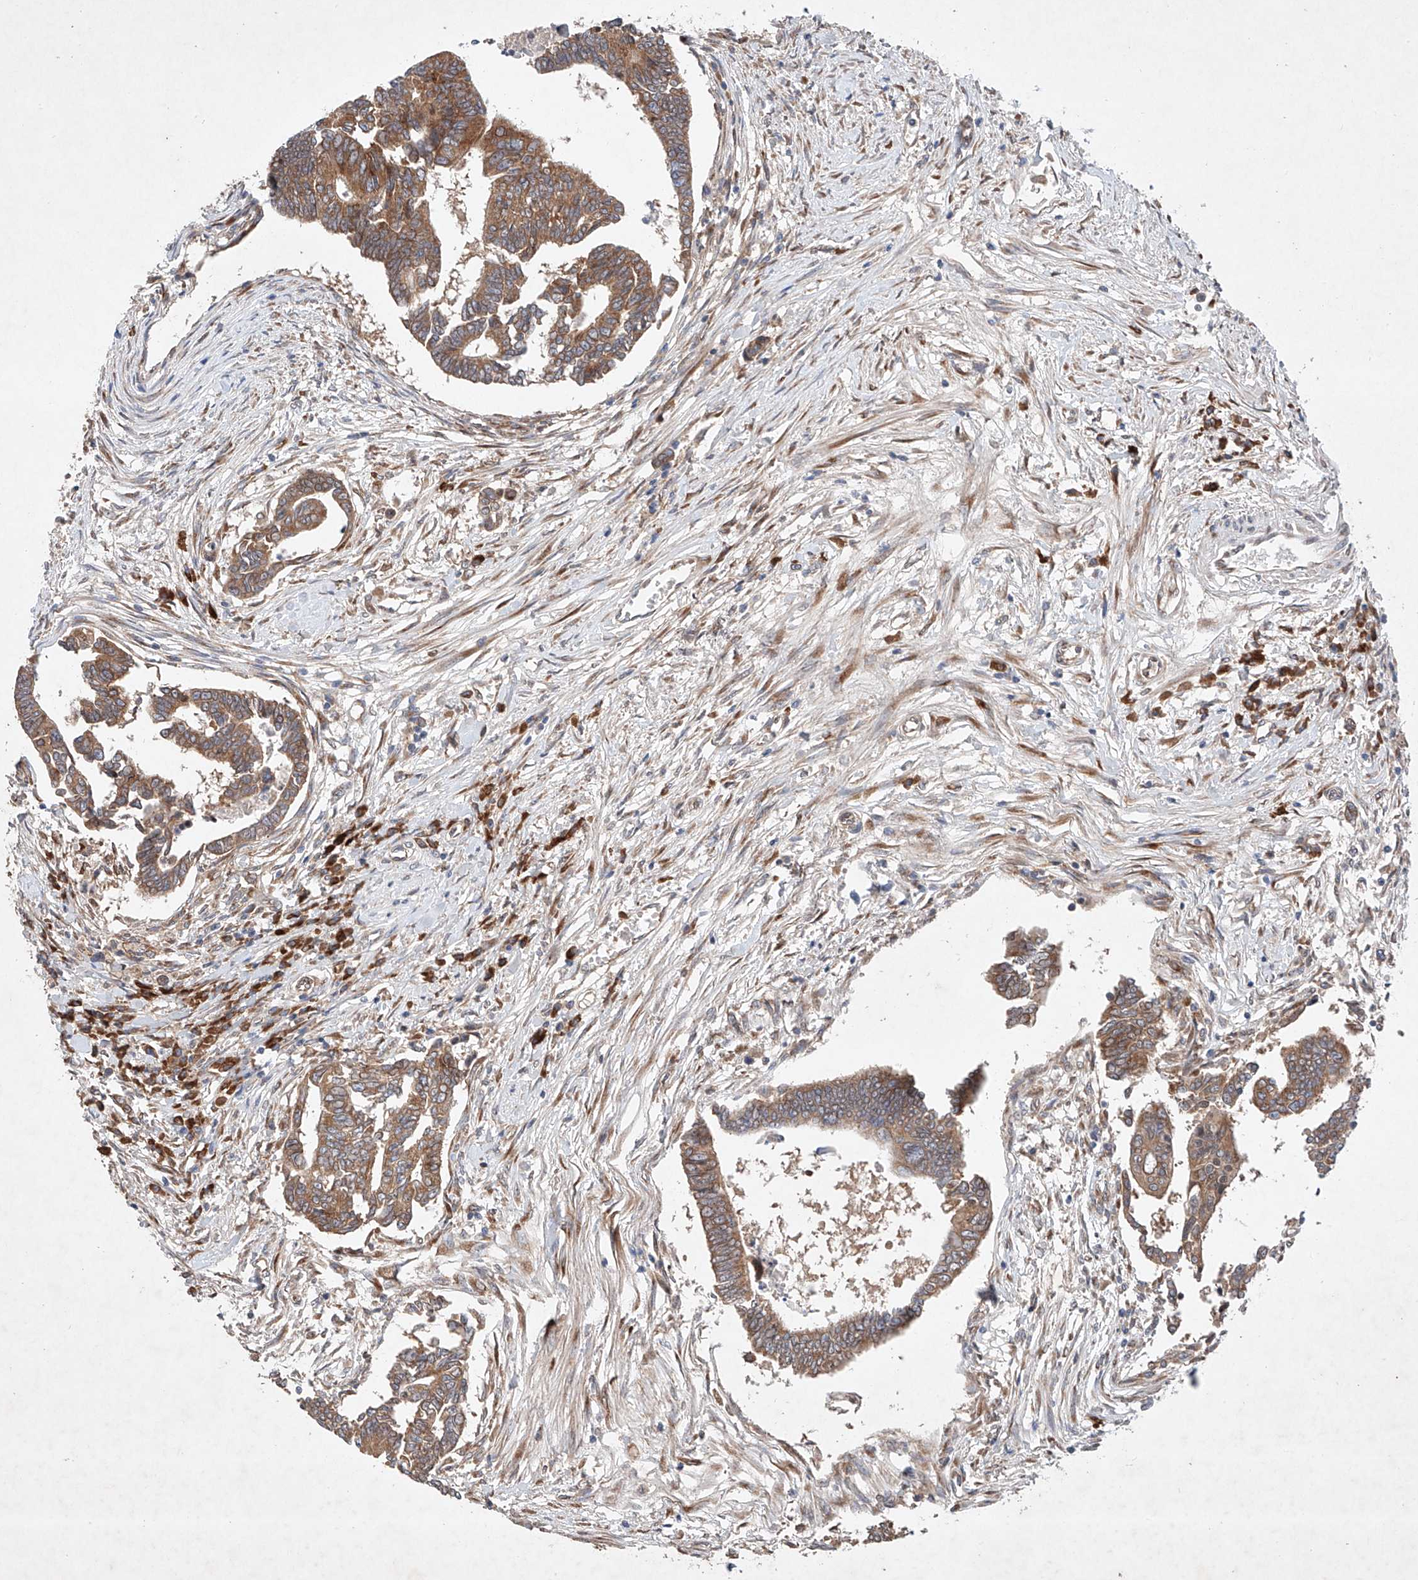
{"staining": {"intensity": "moderate", "quantity": ">75%", "location": "cytoplasmic/membranous"}, "tissue": "colorectal cancer", "cell_type": "Tumor cells", "image_type": "cancer", "snomed": [{"axis": "morphology", "description": "Adenocarcinoma, NOS"}, {"axis": "topography", "description": "Rectum"}], "caption": "Immunohistochemistry (IHC) of human colorectal cancer displays medium levels of moderate cytoplasmic/membranous expression in about >75% of tumor cells. The protein is shown in brown color, while the nuclei are stained blue.", "gene": "FASTK", "patient": {"sex": "female", "age": 65}}